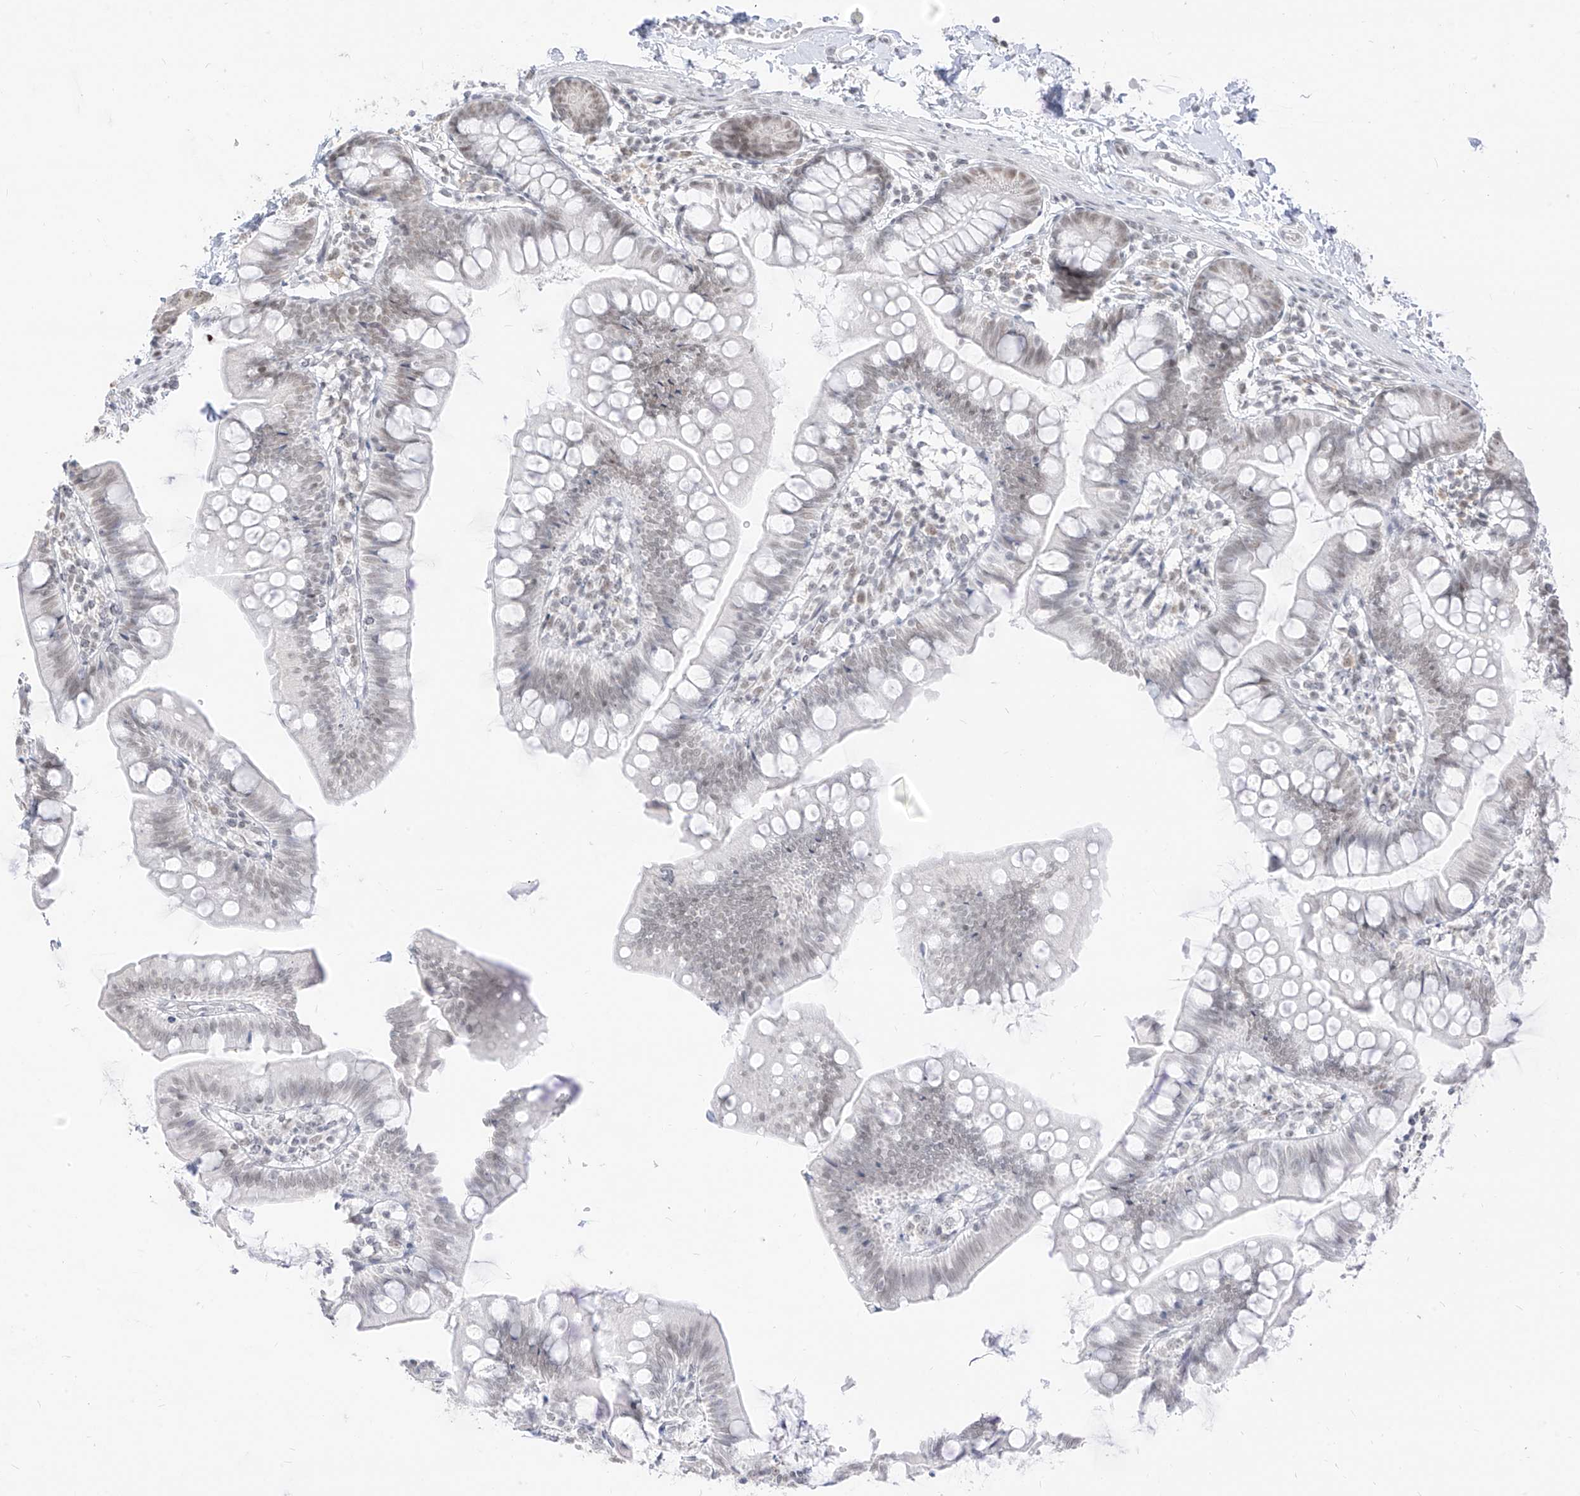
{"staining": {"intensity": "negative", "quantity": "none", "location": "none"}, "tissue": "small intestine", "cell_type": "Glandular cells", "image_type": "normal", "snomed": [{"axis": "morphology", "description": "Normal tissue, NOS"}, {"axis": "topography", "description": "Small intestine"}], "caption": "Protein analysis of benign small intestine reveals no significant positivity in glandular cells.", "gene": "SUPT5H", "patient": {"sex": "male", "age": 7}}